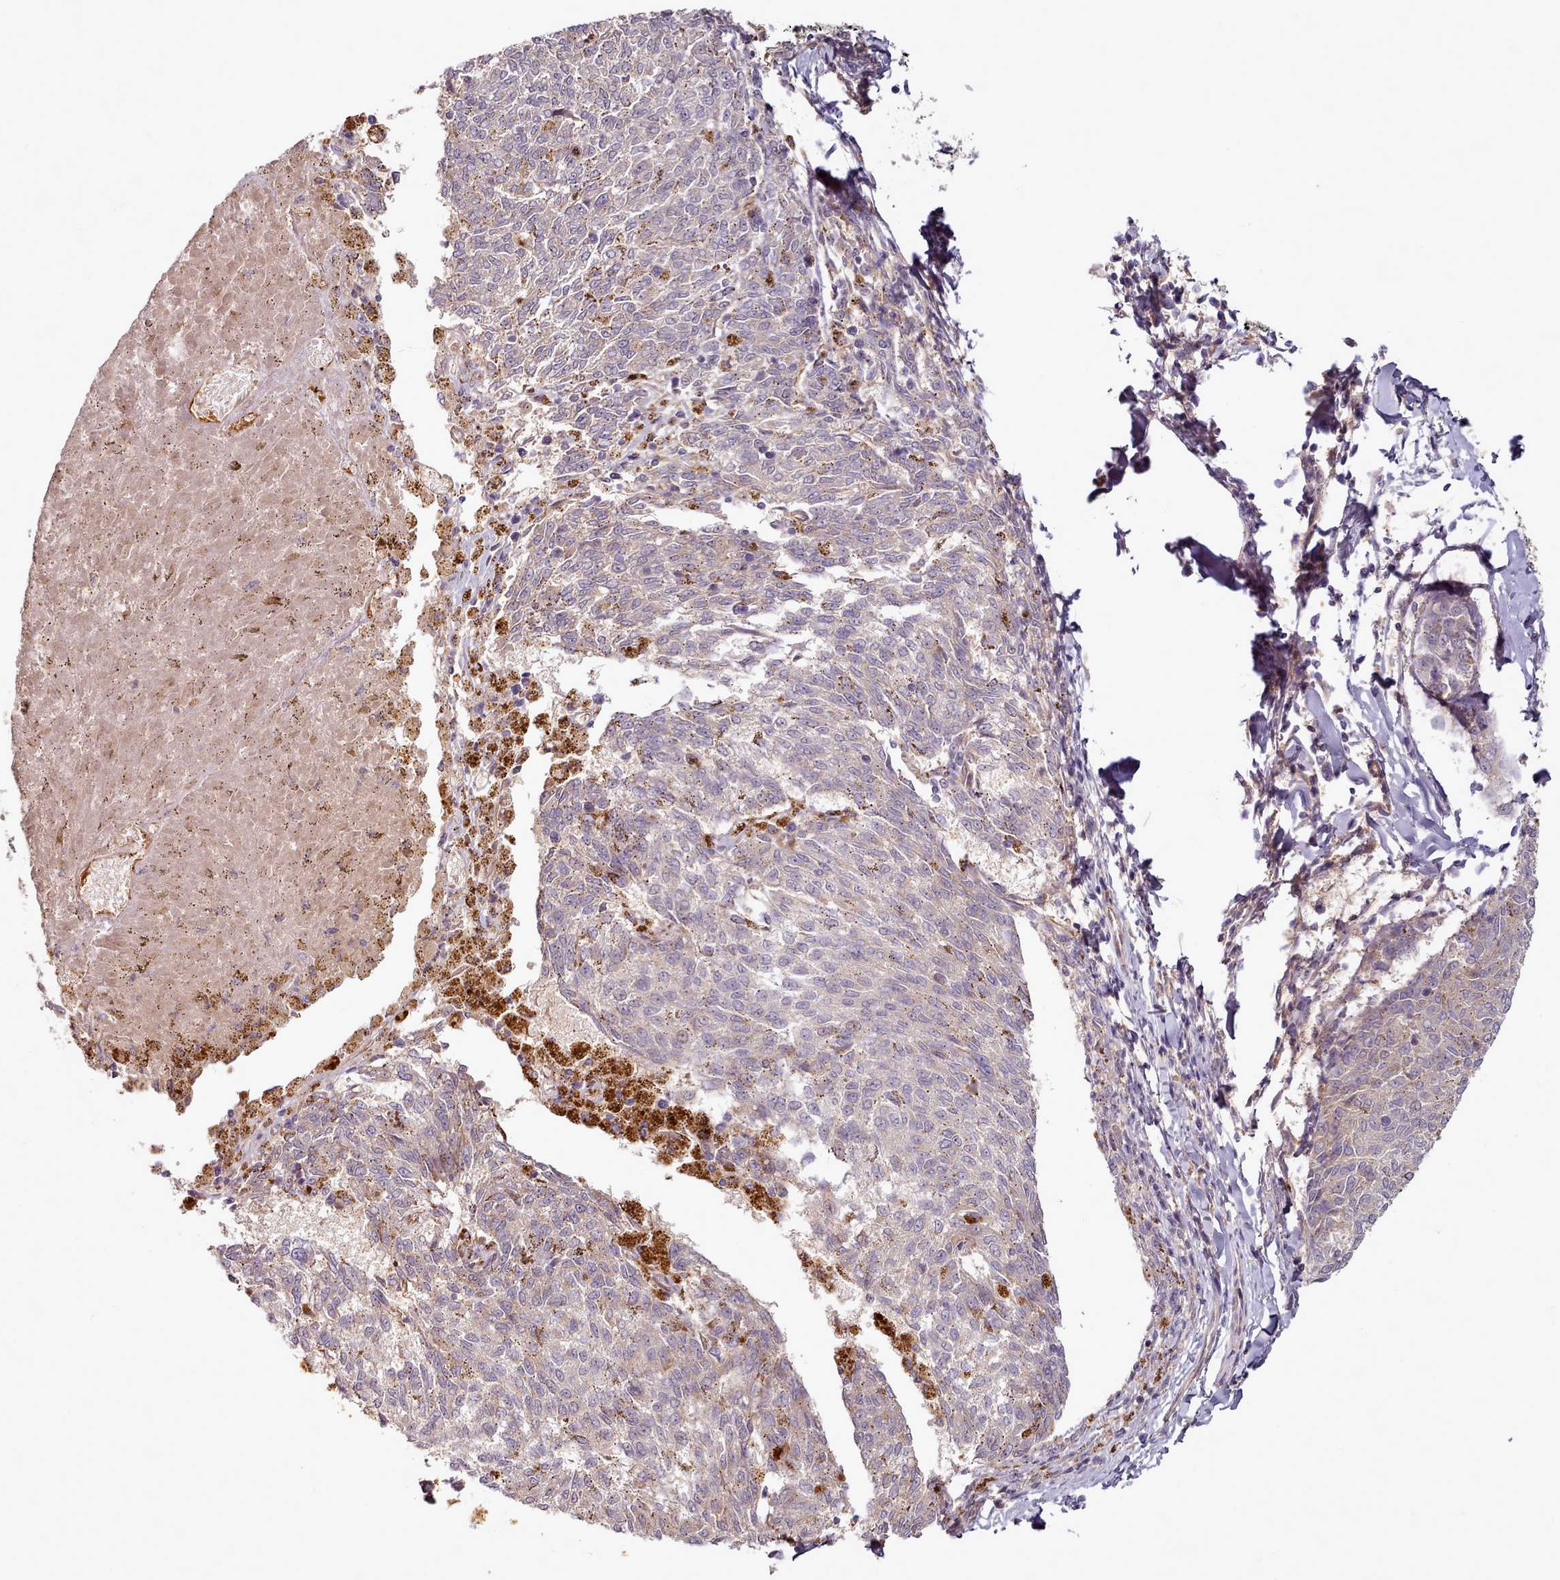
{"staining": {"intensity": "weak", "quantity": "<25%", "location": "cytoplasmic/membranous"}, "tissue": "melanoma", "cell_type": "Tumor cells", "image_type": "cancer", "snomed": [{"axis": "morphology", "description": "Malignant melanoma, NOS"}, {"axis": "topography", "description": "Skin"}], "caption": "The image reveals no significant positivity in tumor cells of melanoma. The staining was performed using DAB to visualize the protein expression in brown, while the nuclei were stained in blue with hematoxylin (Magnification: 20x).", "gene": "C1QTNF5", "patient": {"sex": "female", "age": 72}}